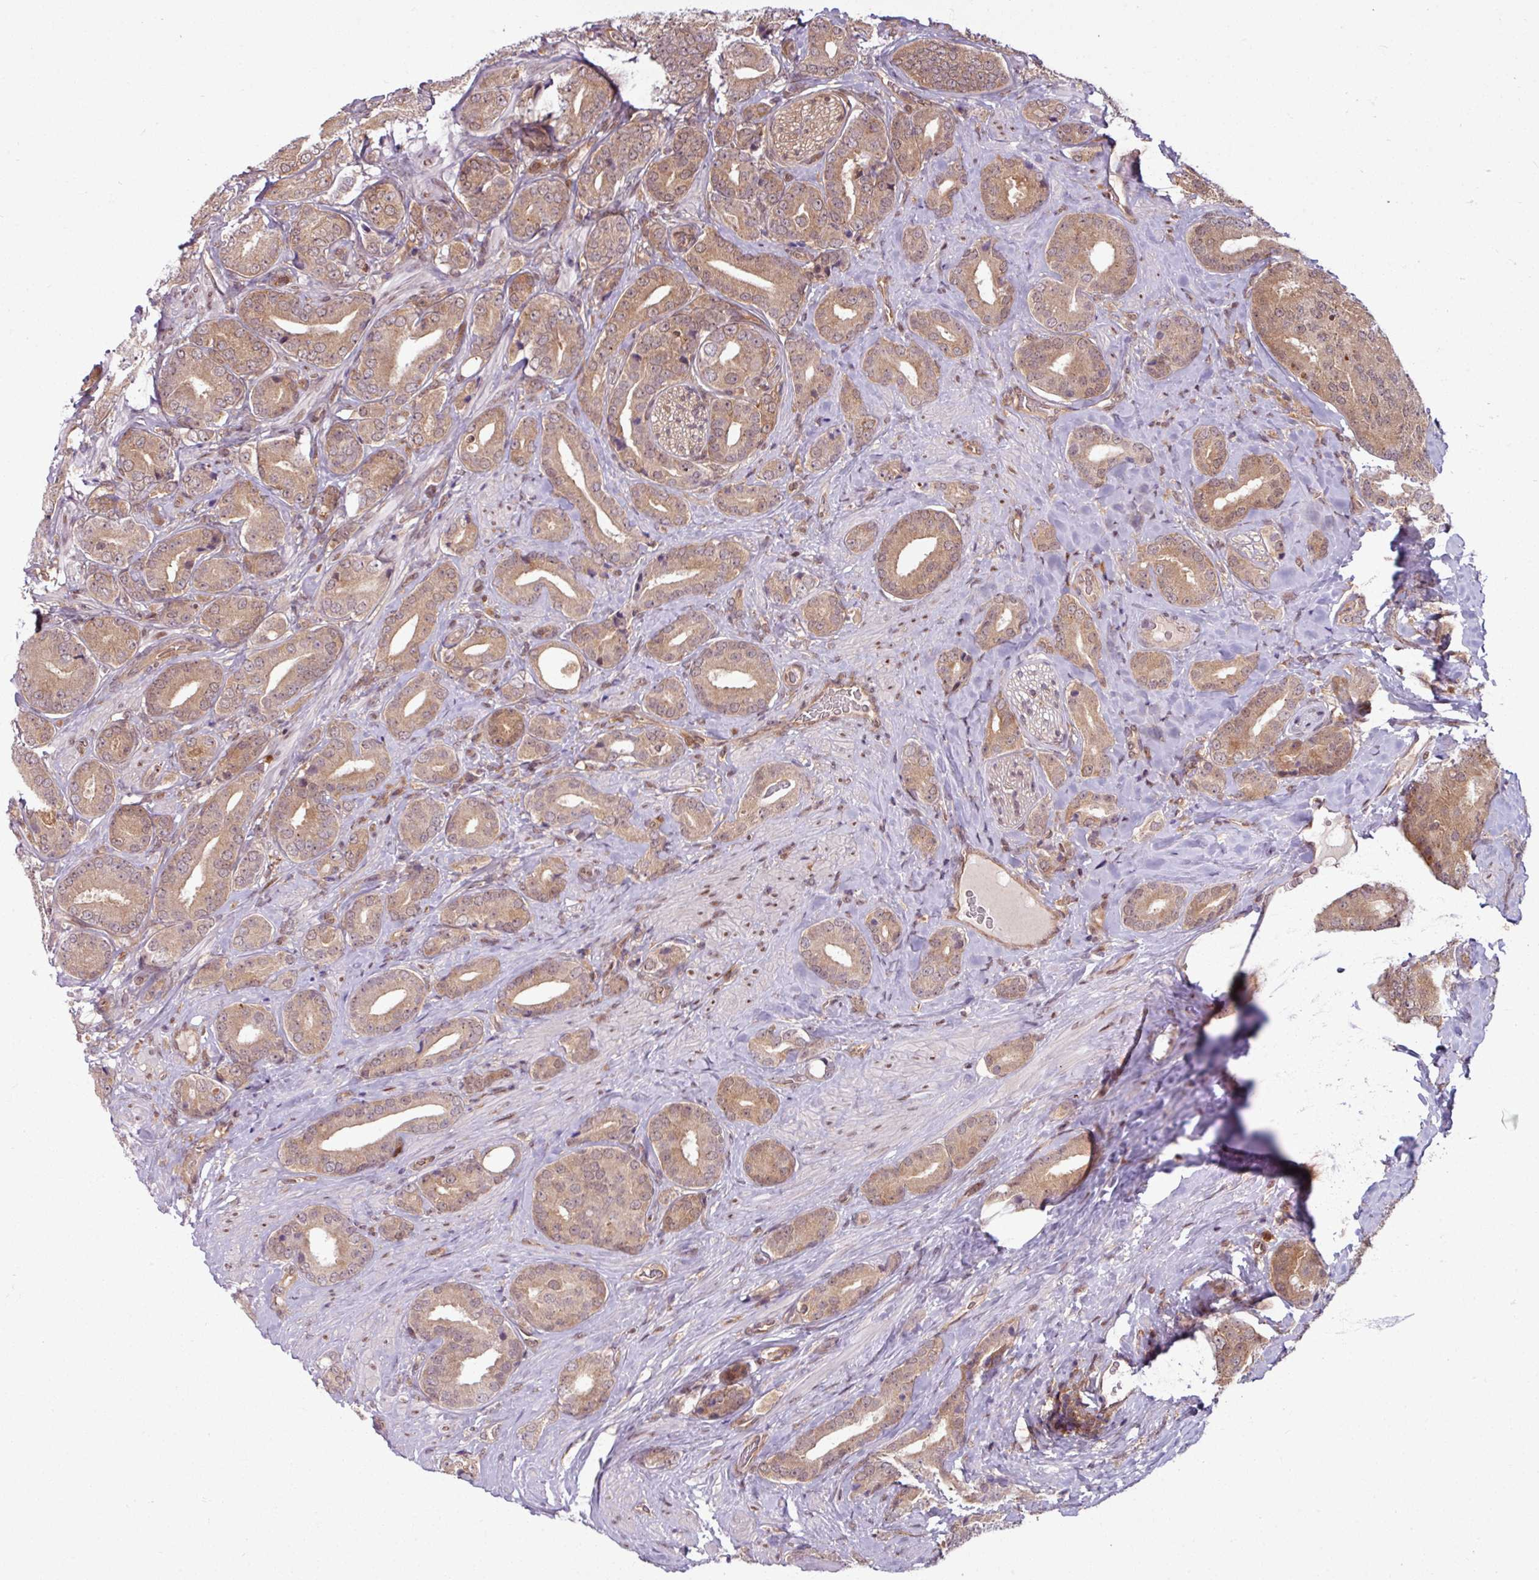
{"staining": {"intensity": "moderate", "quantity": ">75%", "location": "cytoplasmic/membranous"}, "tissue": "prostate cancer", "cell_type": "Tumor cells", "image_type": "cancer", "snomed": [{"axis": "morphology", "description": "Adenocarcinoma, High grade"}, {"axis": "topography", "description": "Prostate"}], "caption": "Protein expression analysis of high-grade adenocarcinoma (prostate) demonstrates moderate cytoplasmic/membranous expression in about >75% of tumor cells.", "gene": "KCTD11", "patient": {"sex": "male", "age": 63}}